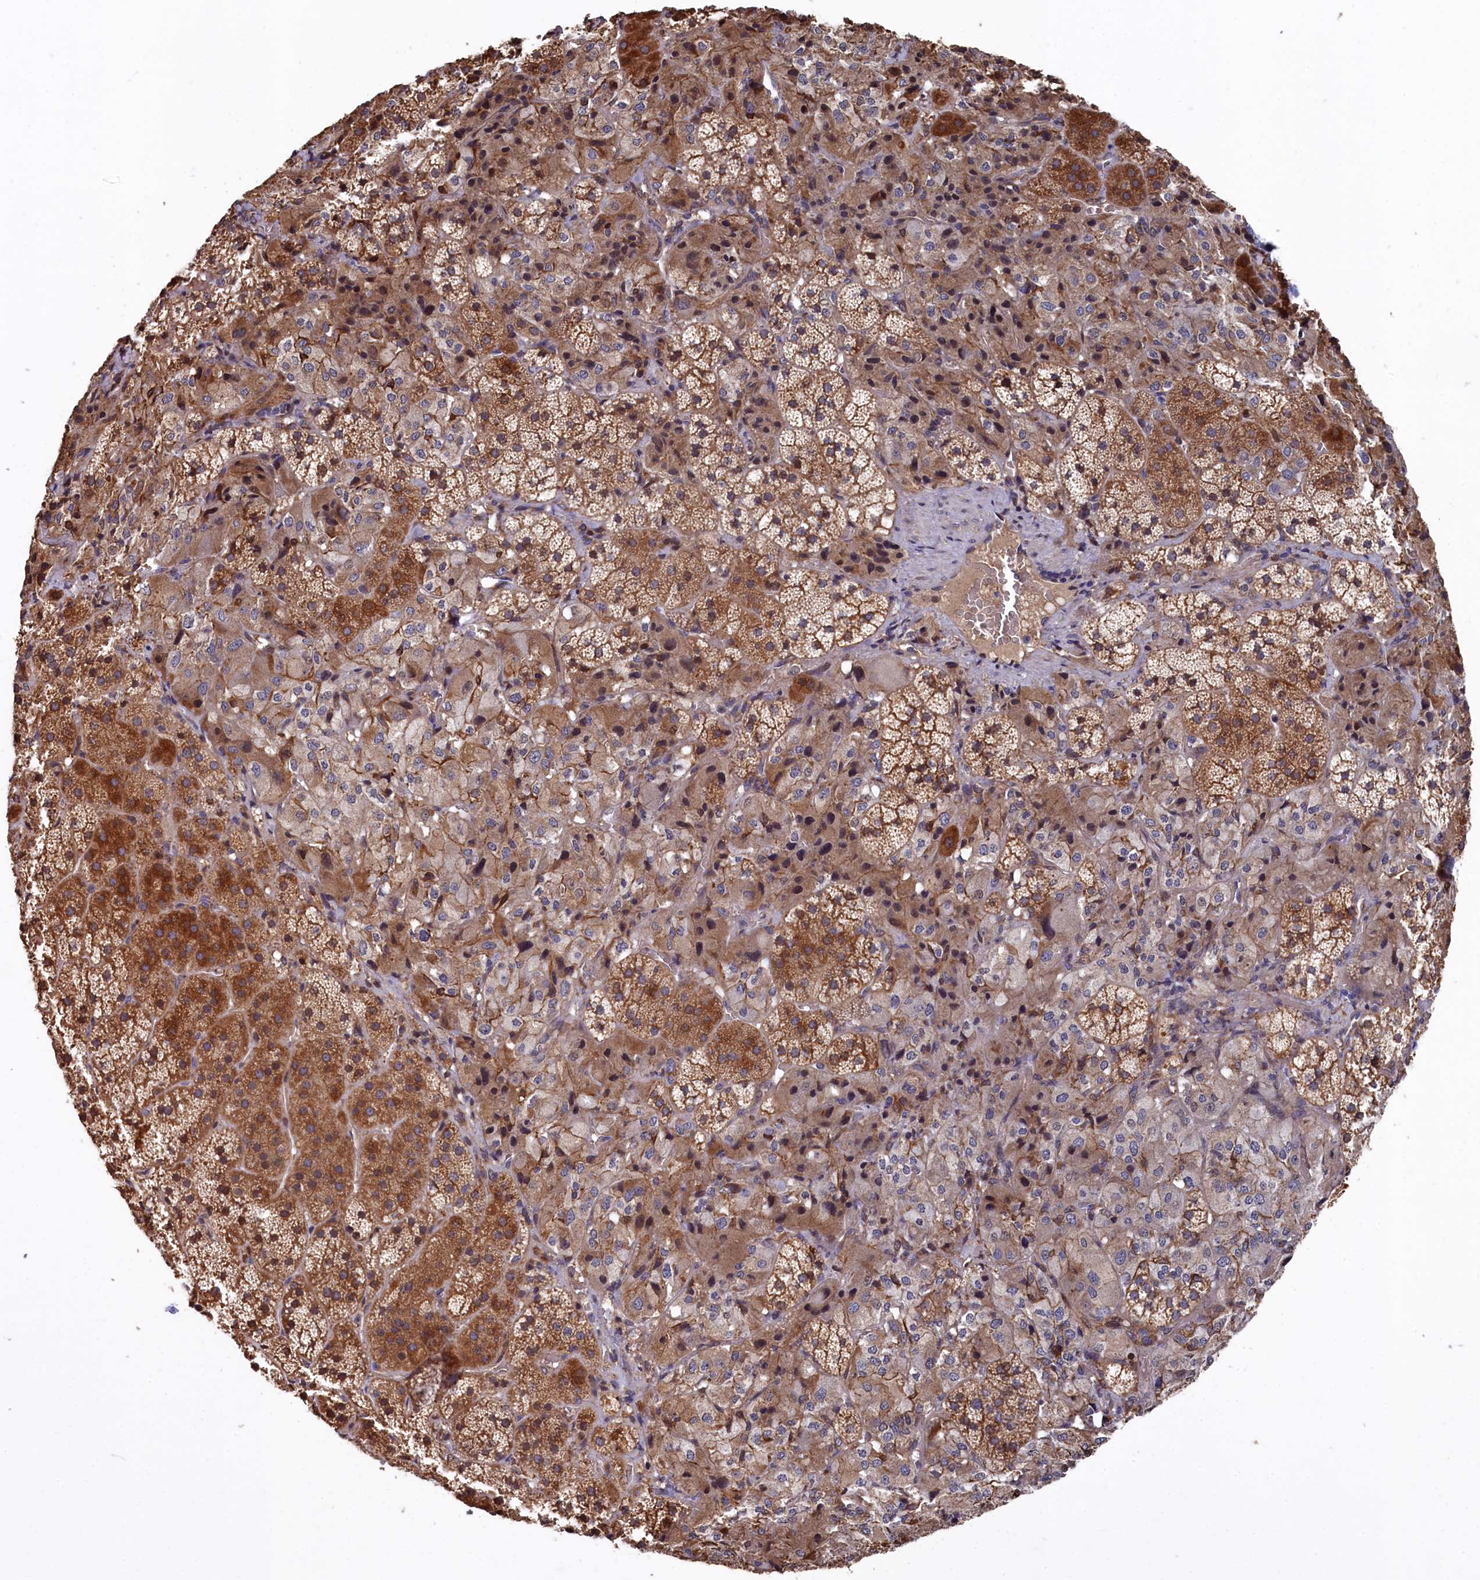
{"staining": {"intensity": "strong", "quantity": ">75%", "location": "cytoplasmic/membranous"}, "tissue": "adrenal gland", "cell_type": "Glandular cells", "image_type": "normal", "snomed": [{"axis": "morphology", "description": "Normal tissue, NOS"}, {"axis": "topography", "description": "Adrenal gland"}], "caption": "Immunohistochemical staining of benign human adrenal gland exhibits strong cytoplasmic/membranous protein expression in approximately >75% of glandular cells.", "gene": "SLC12A4", "patient": {"sex": "female", "age": 44}}